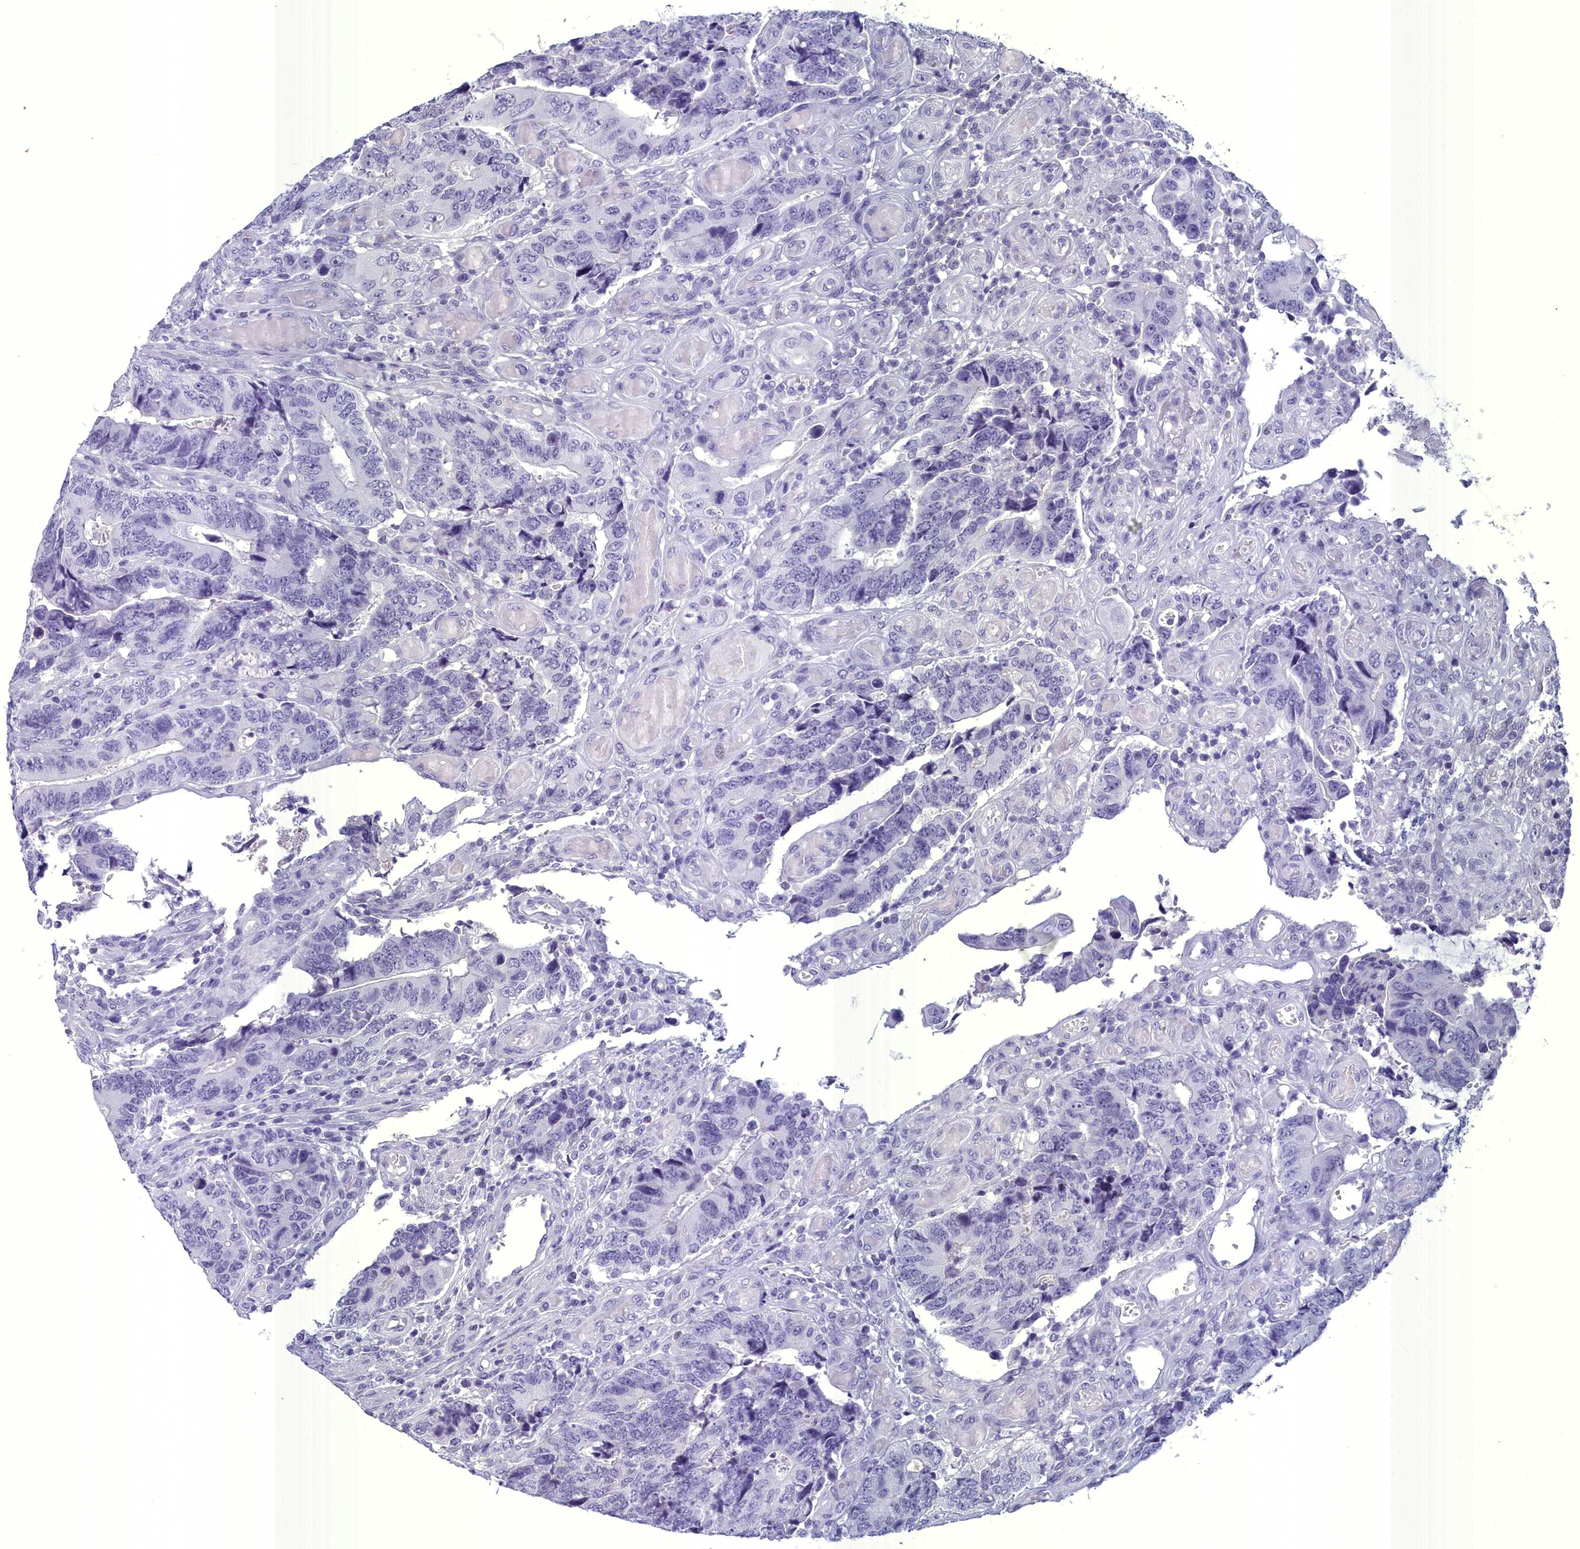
{"staining": {"intensity": "negative", "quantity": "none", "location": "none"}, "tissue": "colorectal cancer", "cell_type": "Tumor cells", "image_type": "cancer", "snomed": [{"axis": "morphology", "description": "Adenocarcinoma, NOS"}, {"axis": "topography", "description": "Colon"}], "caption": "Immunohistochemistry histopathology image of neoplastic tissue: human adenocarcinoma (colorectal) stained with DAB (3,3'-diaminobenzidine) exhibits no significant protein expression in tumor cells. (DAB (3,3'-diaminobenzidine) immunohistochemistry (IHC) with hematoxylin counter stain).", "gene": "MAP6", "patient": {"sex": "male", "age": 87}}